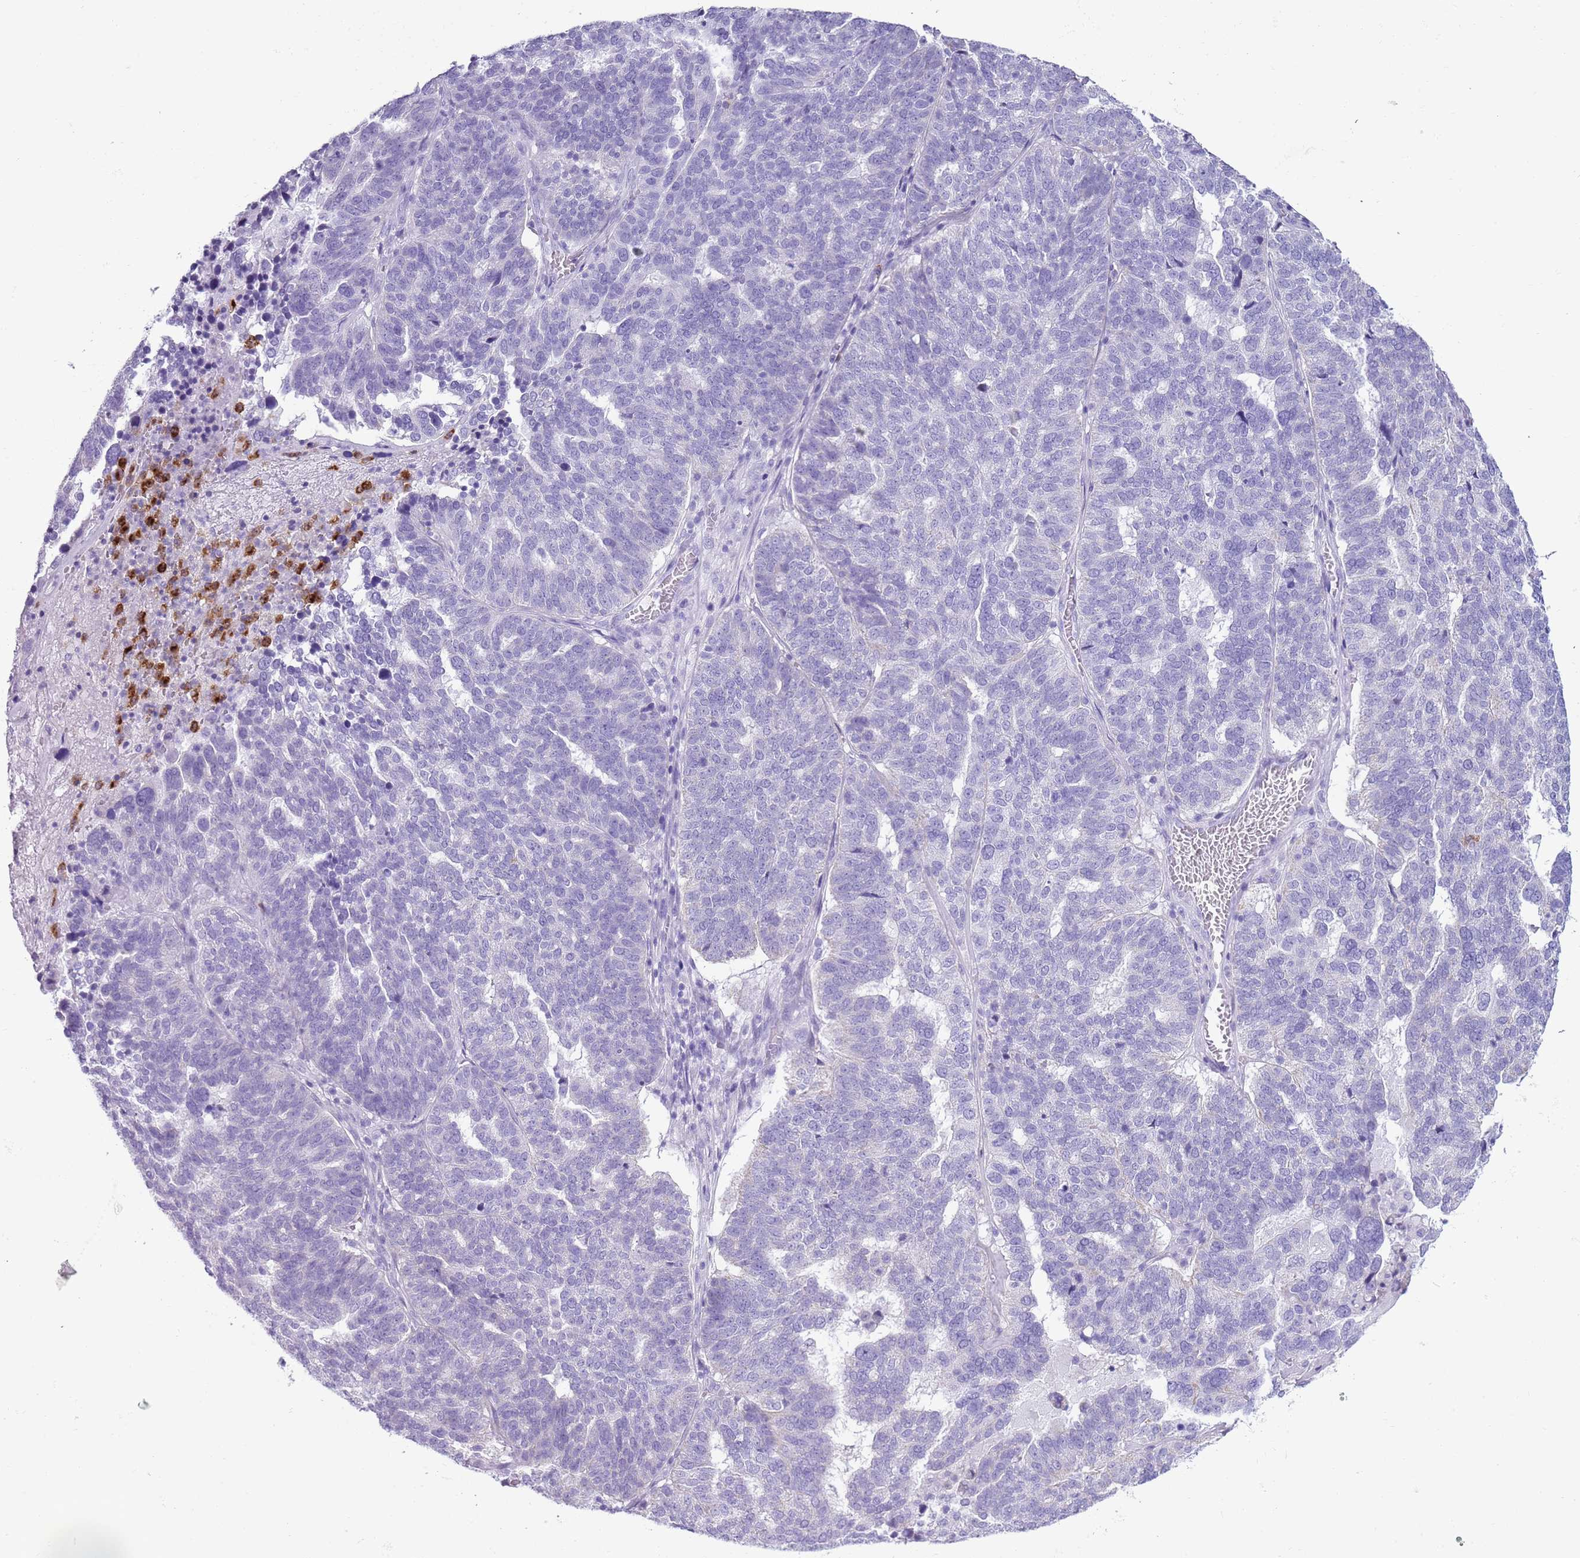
{"staining": {"intensity": "negative", "quantity": "none", "location": "none"}, "tissue": "ovarian cancer", "cell_type": "Tumor cells", "image_type": "cancer", "snomed": [{"axis": "morphology", "description": "Cystadenocarcinoma, serous, NOS"}, {"axis": "topography", "description": "Ovary"}], "caption": "Tumor cells are negative for brown protein staining in ovarian cancer (serous cystadenocarcinoma).", "gene": "CD177", "patient": {"sex": "female", "age": 59}}